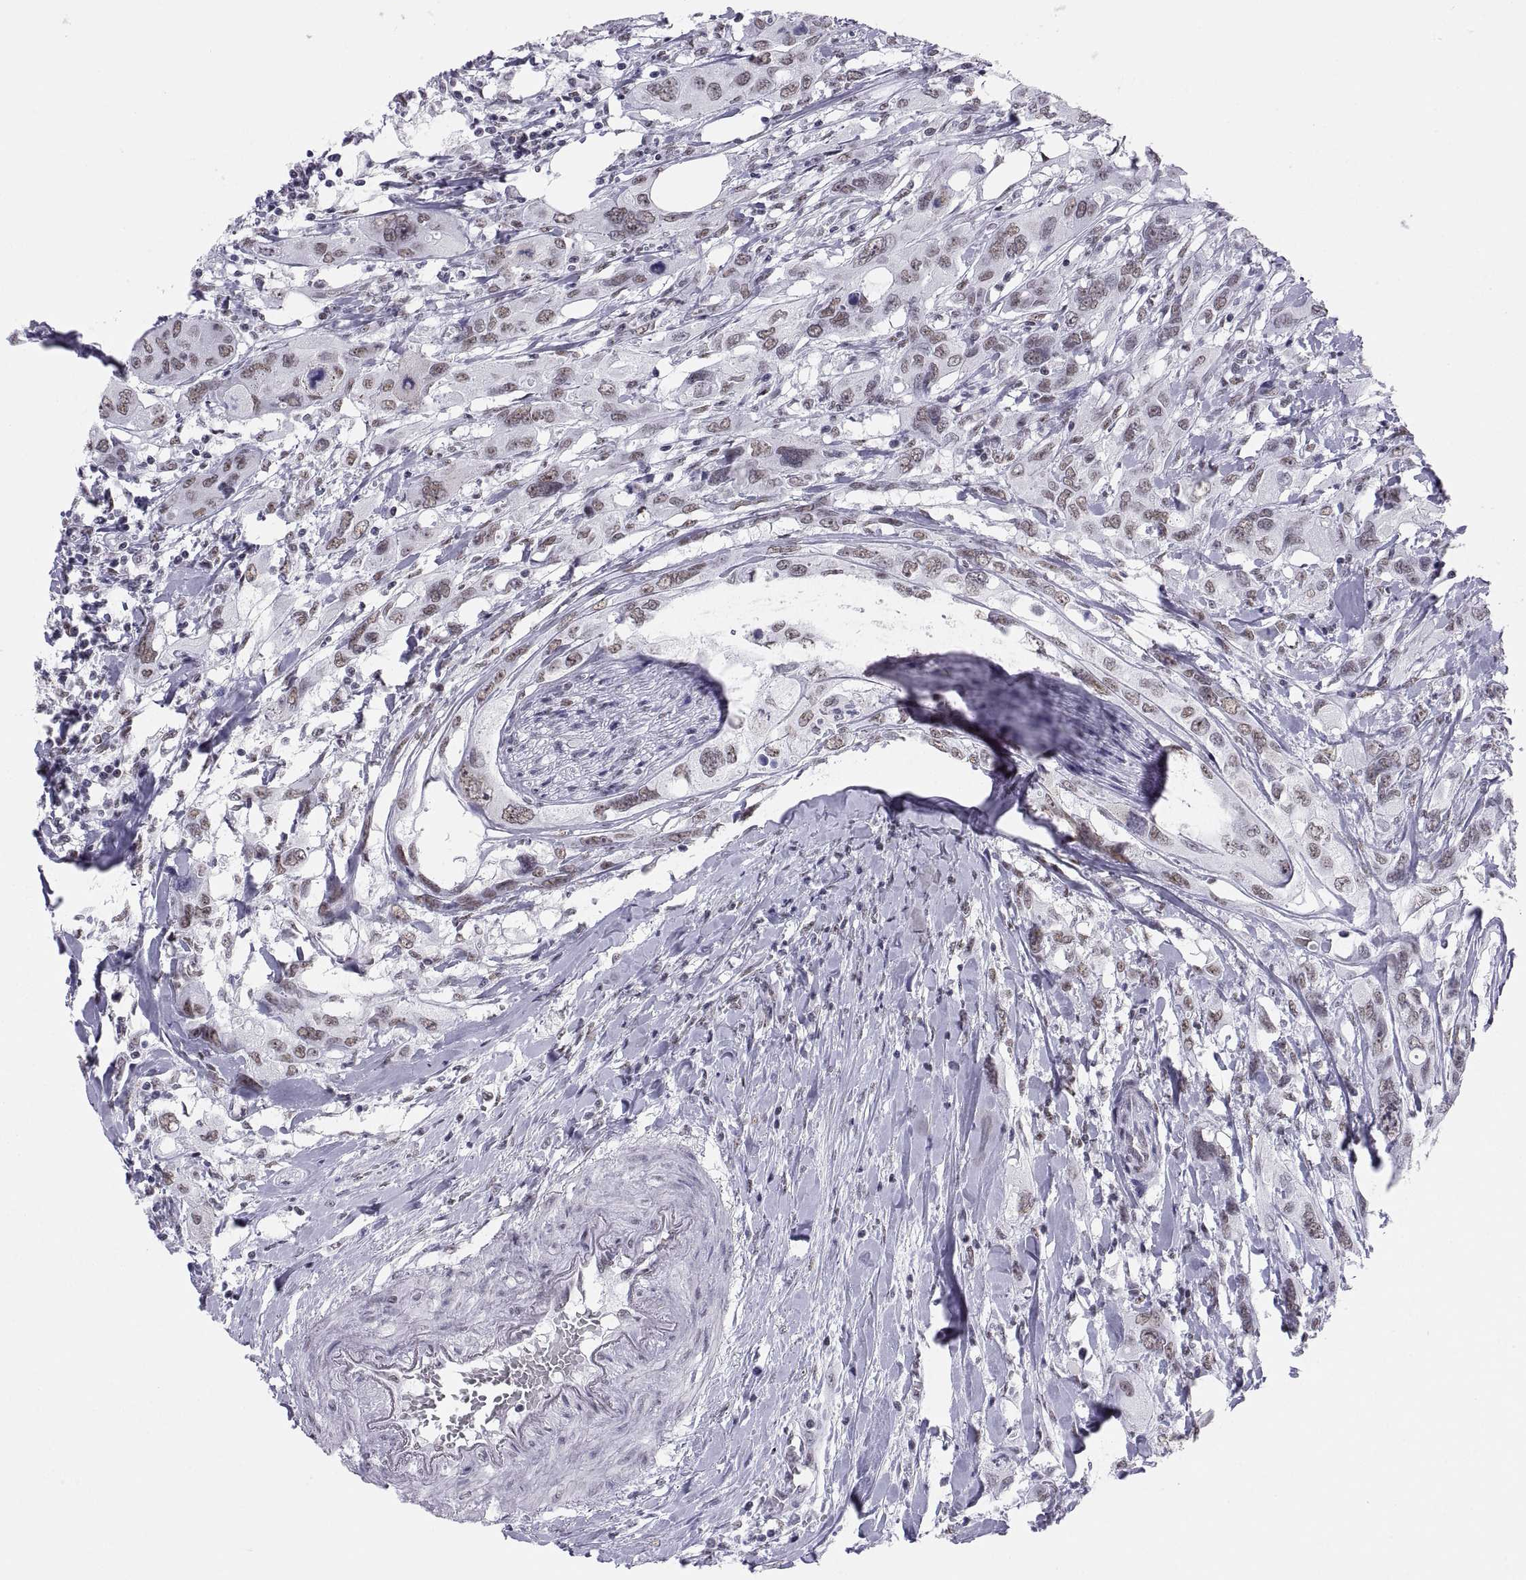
{"staining": {"intensity": "weak", "quantity": ">75%", "location": "nuclear"}, "tissue": "urothelial cancer", "cell_type": "Tumor cells", "image_type": "cancer", "snomed": [{"axis": "morphology", "description": "Urothelial carcinoma, NOS"}, {"axis": "morphology", "description": "Urothelial carcinoma, High grade"}, {"axis": "topography", "description": "Urinary bladder"}], "caption": "This micrograph reveals urothelial carcinoma (high-grade) stained with immunohistochemistry to label a protein in brown. The nuclear of tumor cells show weak positivity for the protein. Nuclei are counter-stained blue.", "gene": "NEUROD6", "patient": {"sex": "male", "age": 63}}